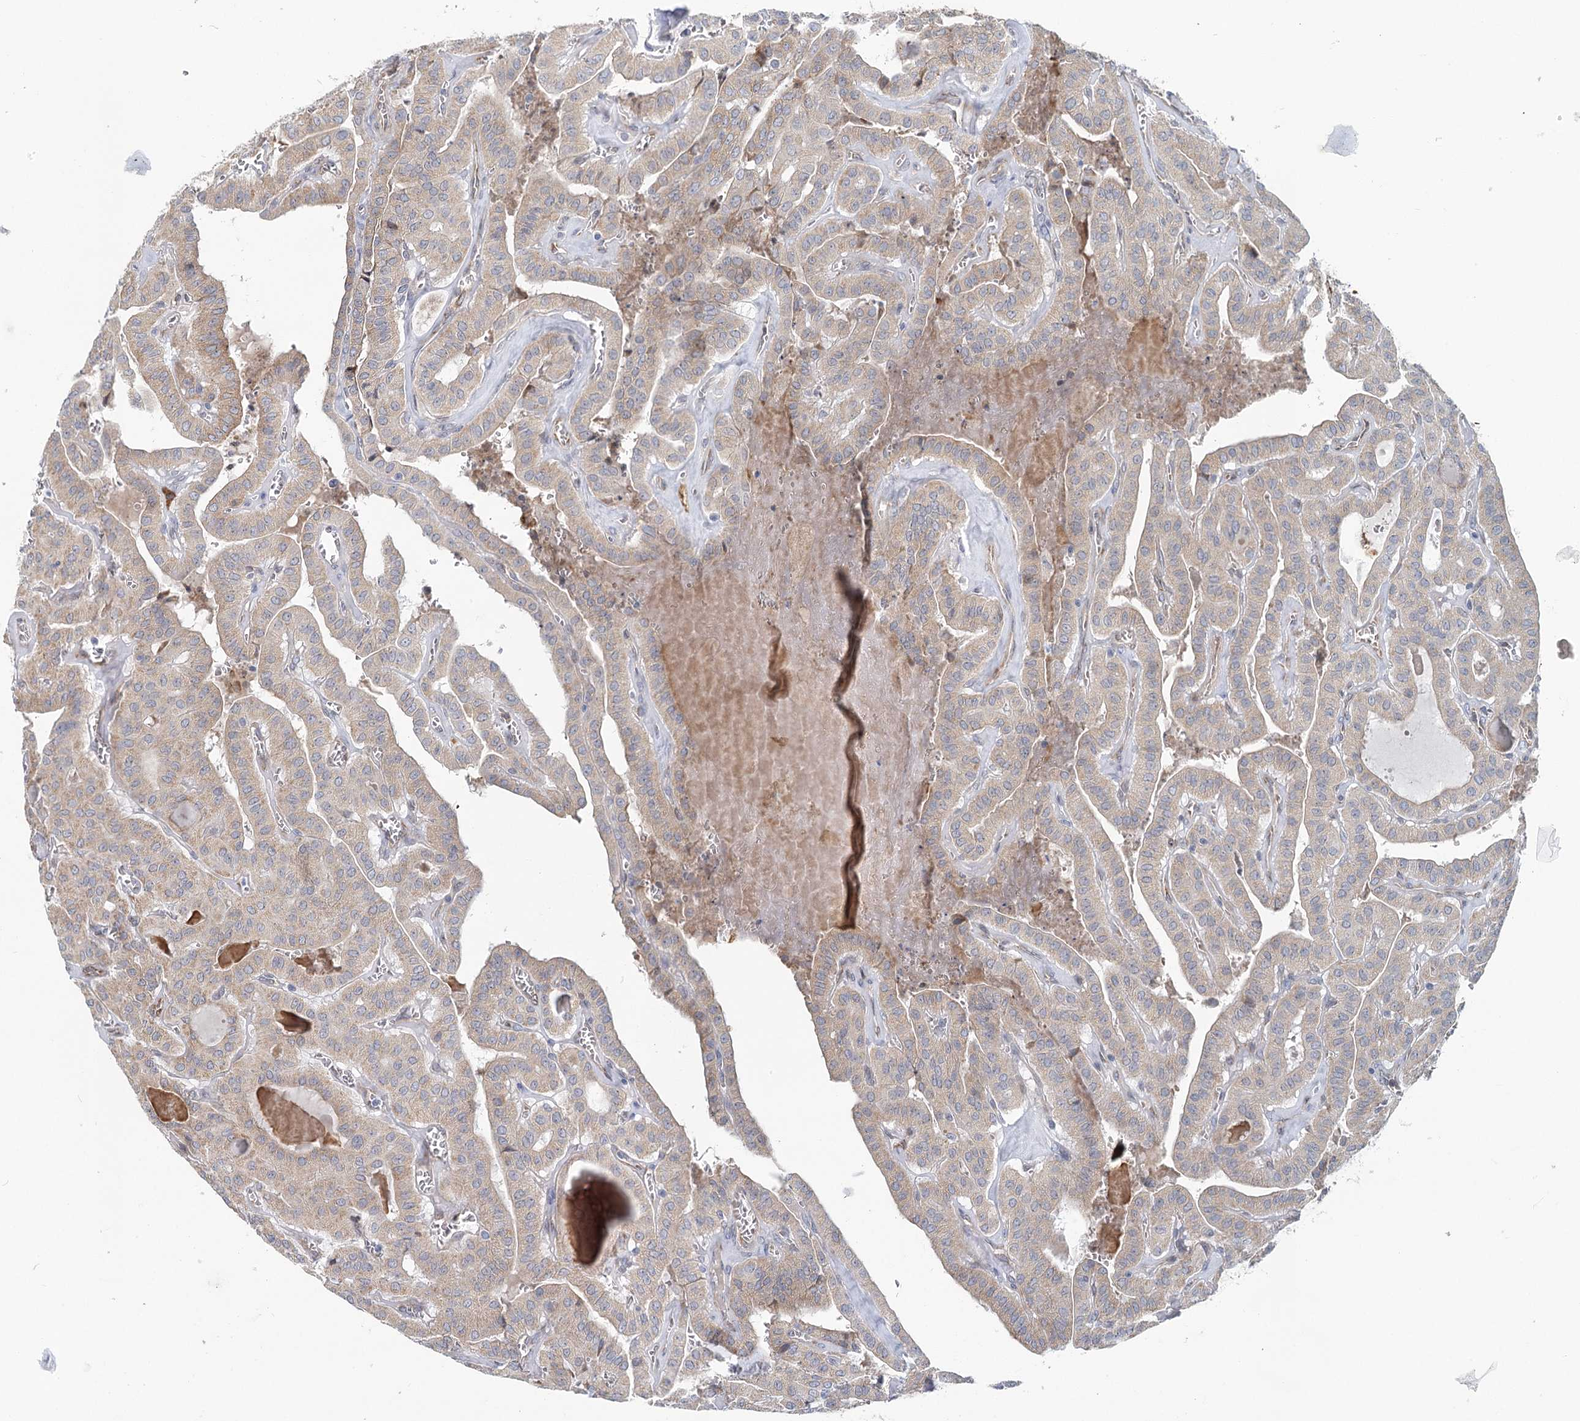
{"staining": {"intensity": "weak", "quantity": "25%-75%", "location": "cytoplasmic/membranous"}, "tissue": "thyroid cancer", "cell_type": "Tumor cells", "image_type": "cancer", "snomed": [{"axis": "morphology", "description": "Papillary adenocarcinoma, NOS"}, {"axis": "topography", "description": "Thyroid gland"}], "caption": "The immunohistochemical stain highlights weak cytoplasmic/membranous expression in tumor cells of papillary adenocarcinoma (thyroid) tissue. The staining was performed using DAB (3,3'-diaminobenzidine) to visualize the protein expression in brown, while the nuclei were stained in blue with hematoxylin (Magnification: 20x).", "gene": "CIB4", "patient": {"sex": "male", "age": 52}}